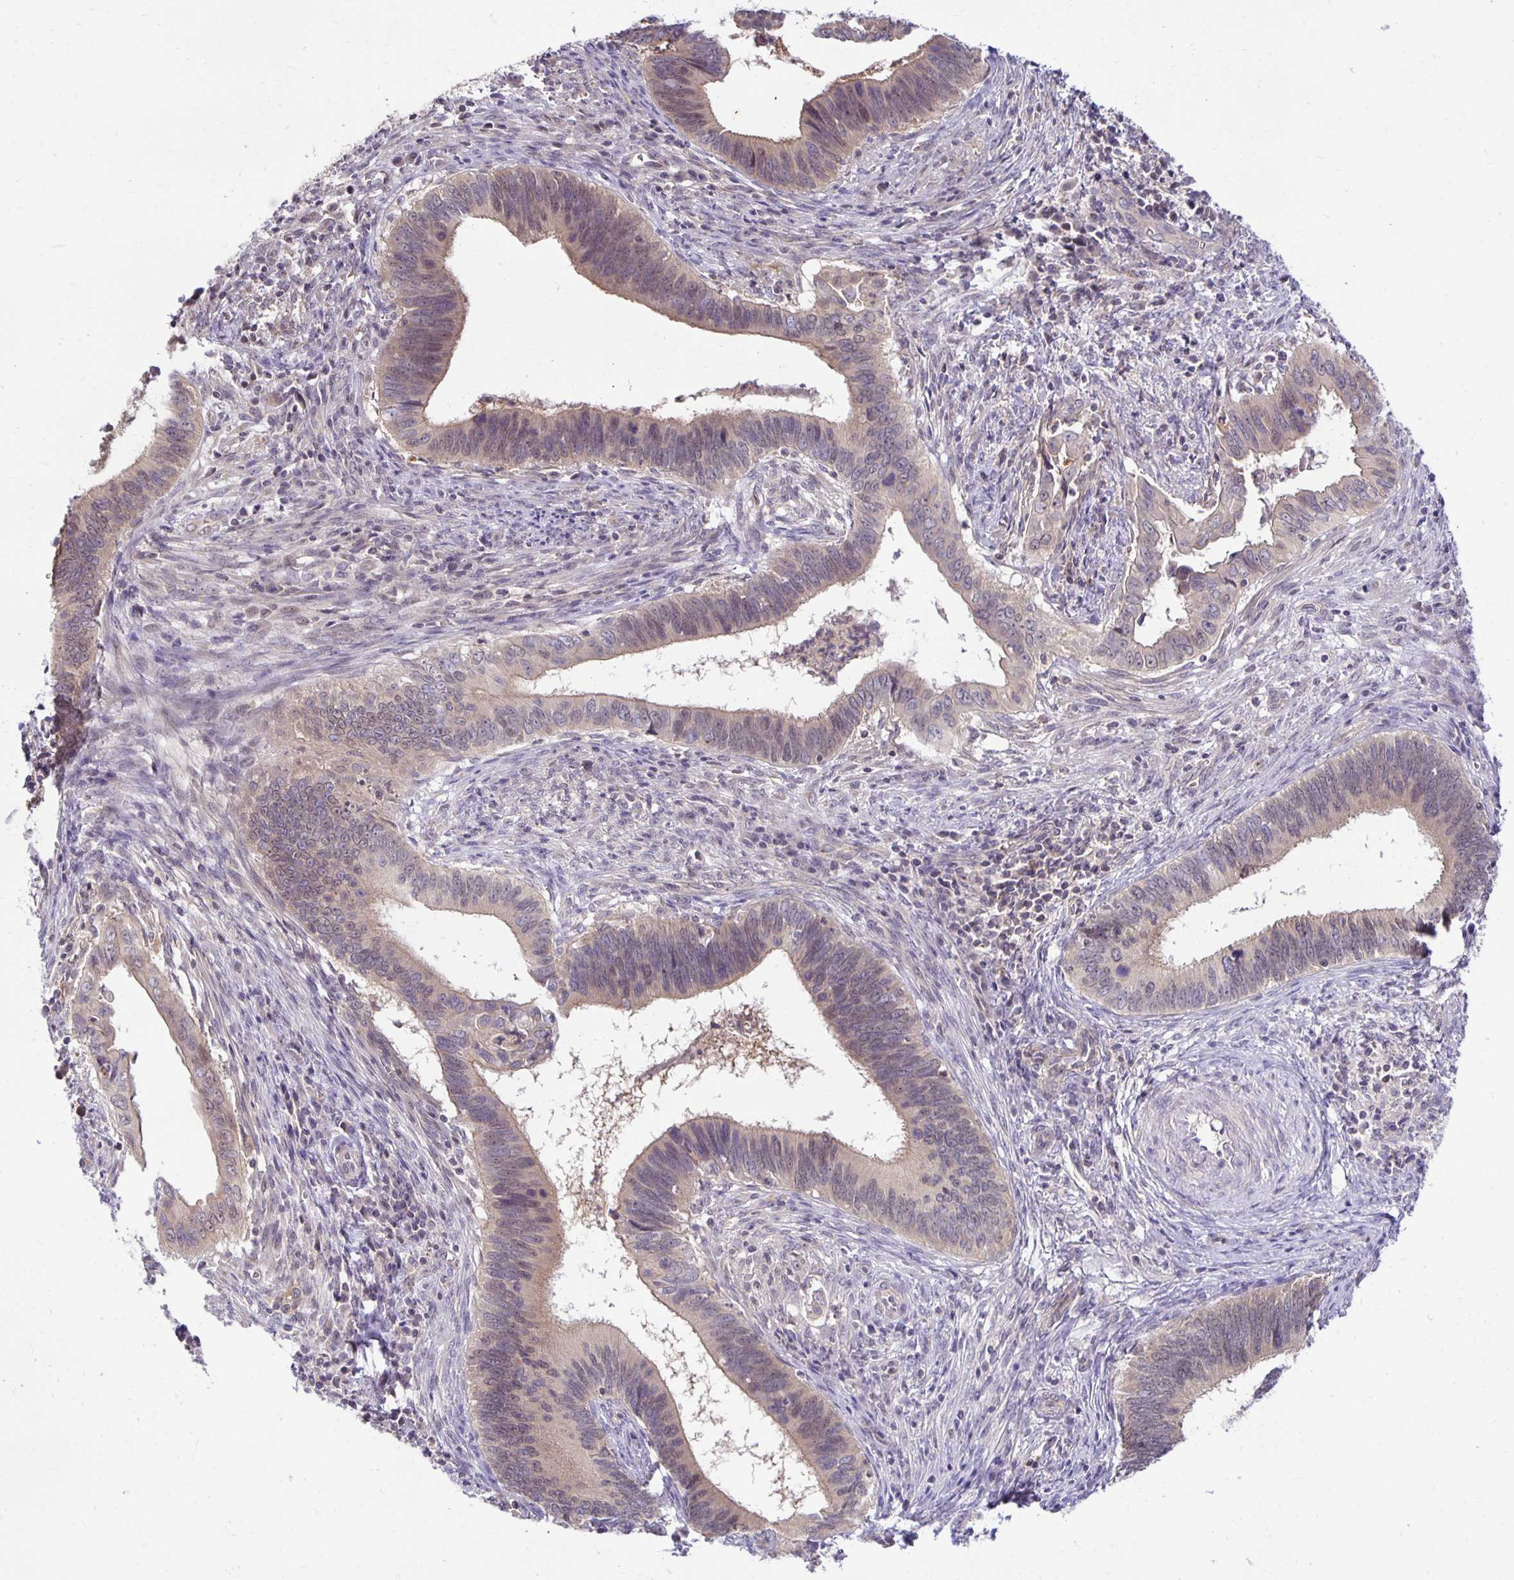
{"staining": {"intensity": "weak", "quantity": ">75%", "location": "cytoplasmic/membranous"}, "tissue": "cervical cancer", "cell_type": "Tumor cells", "image_type": "cancer", "snomed": [{"axis": "morphology", "description": "Adenocarcinoma, NOS"}, {"axis": "topography", "description": "Cervix"}], "caption": "Protein analysis of cervical adenocarcinoma tissue exhibits weak cytoplasmic/membranous expression in about >75% of tumor cells.", "gene": "MIEN1", "patient": {"sex": "female", "age": 42}}